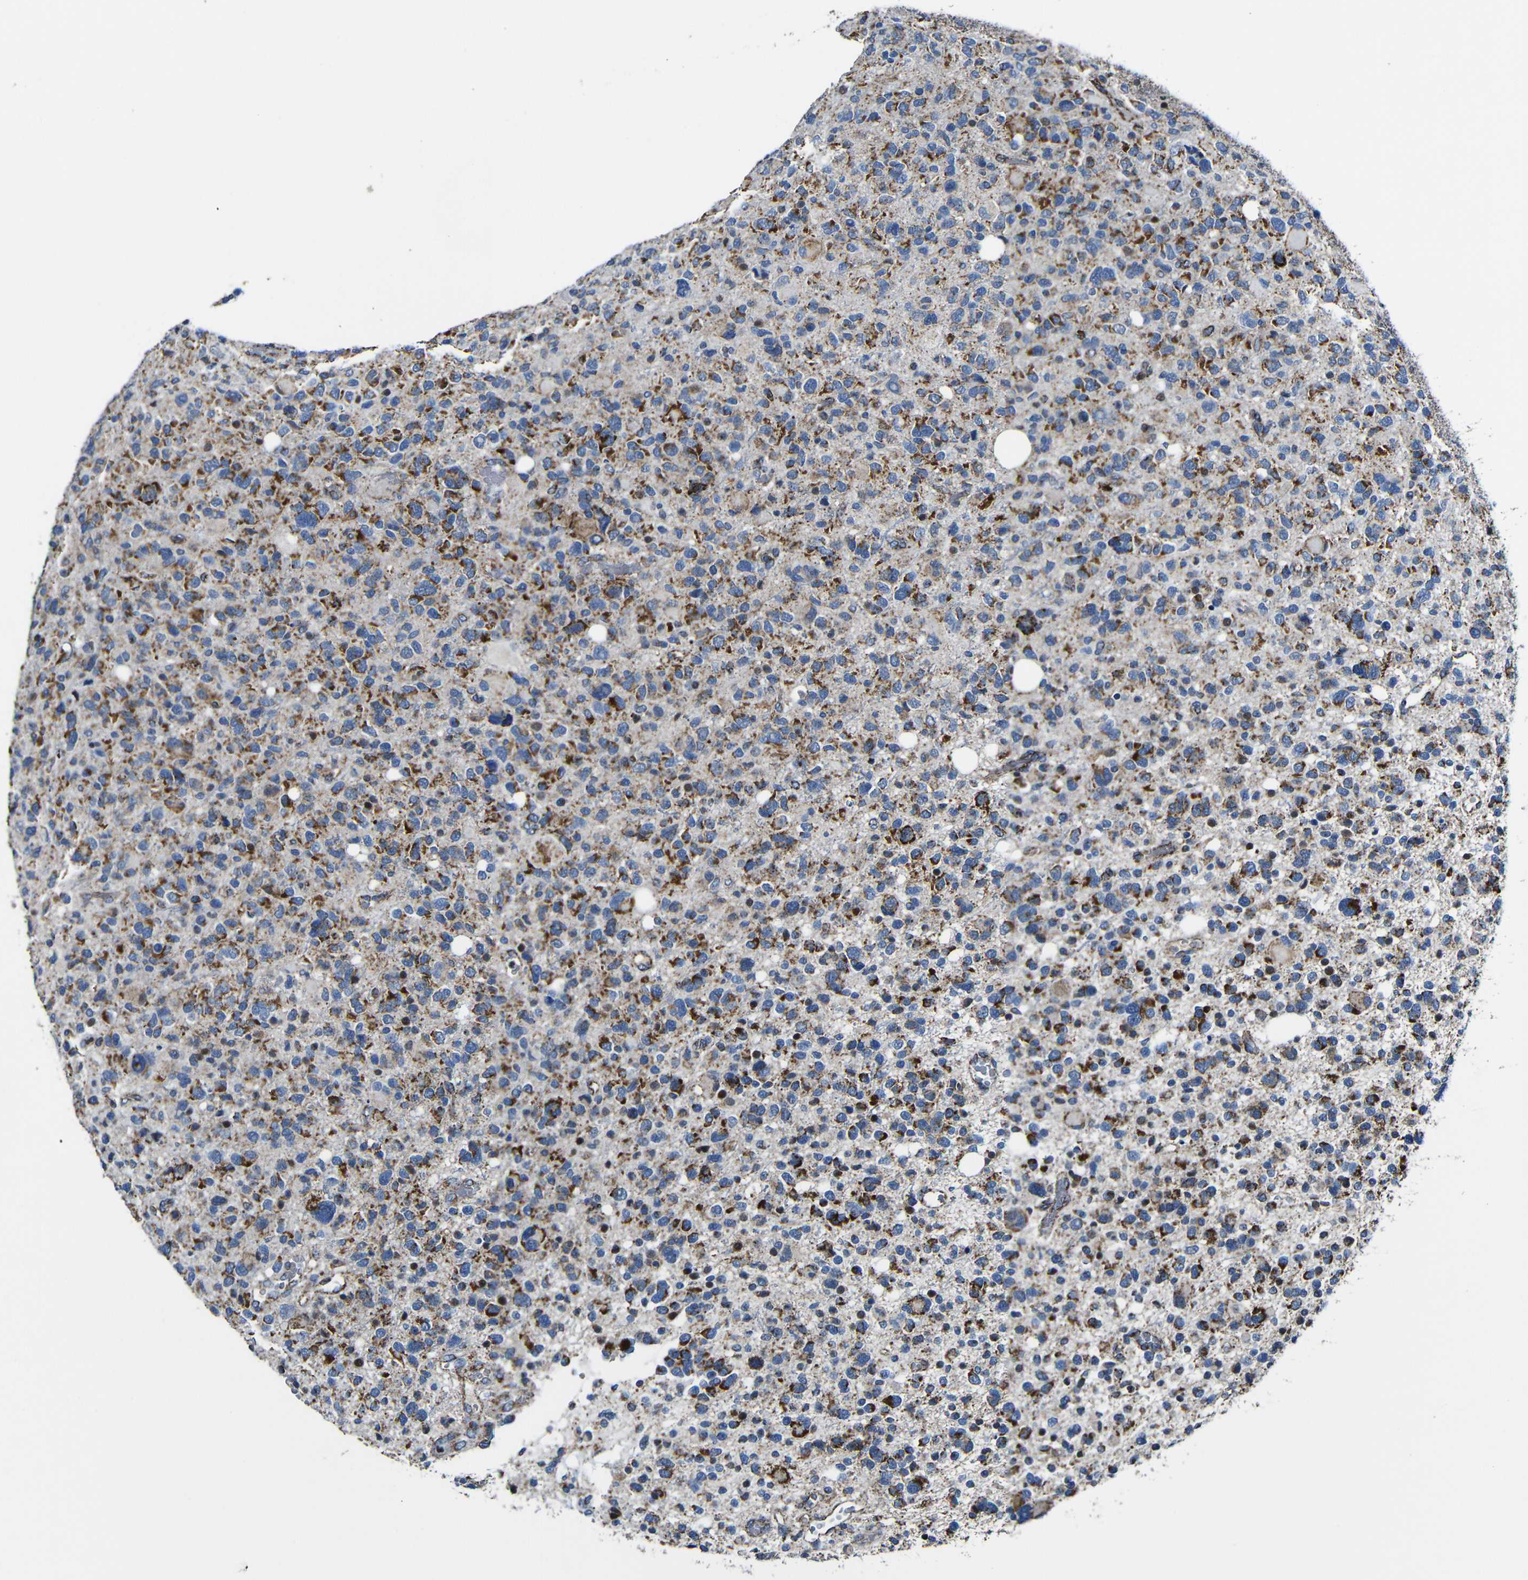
{"staining": {"intensity": "moderate", "quantity": "25%-75%", "location": "cytoplasmic/membranous"}, "tissue": "glioma", "cell_type": "Tumor cells", "image_type": "cancer", "snomed": [{"axis": "morphology", "description": "Glioma, malignant, High grade"}, {"axis": "topography", "description": "Brain"}], "caption": "Tumor cells display moderate cytoplasmic/membranous staining in approximately 25%-75% of cells in glioma. (IHC, brightfield microscopy, high magnification).", "gene": "CA5B", "patient": {"sex": "male", "age": 48}}